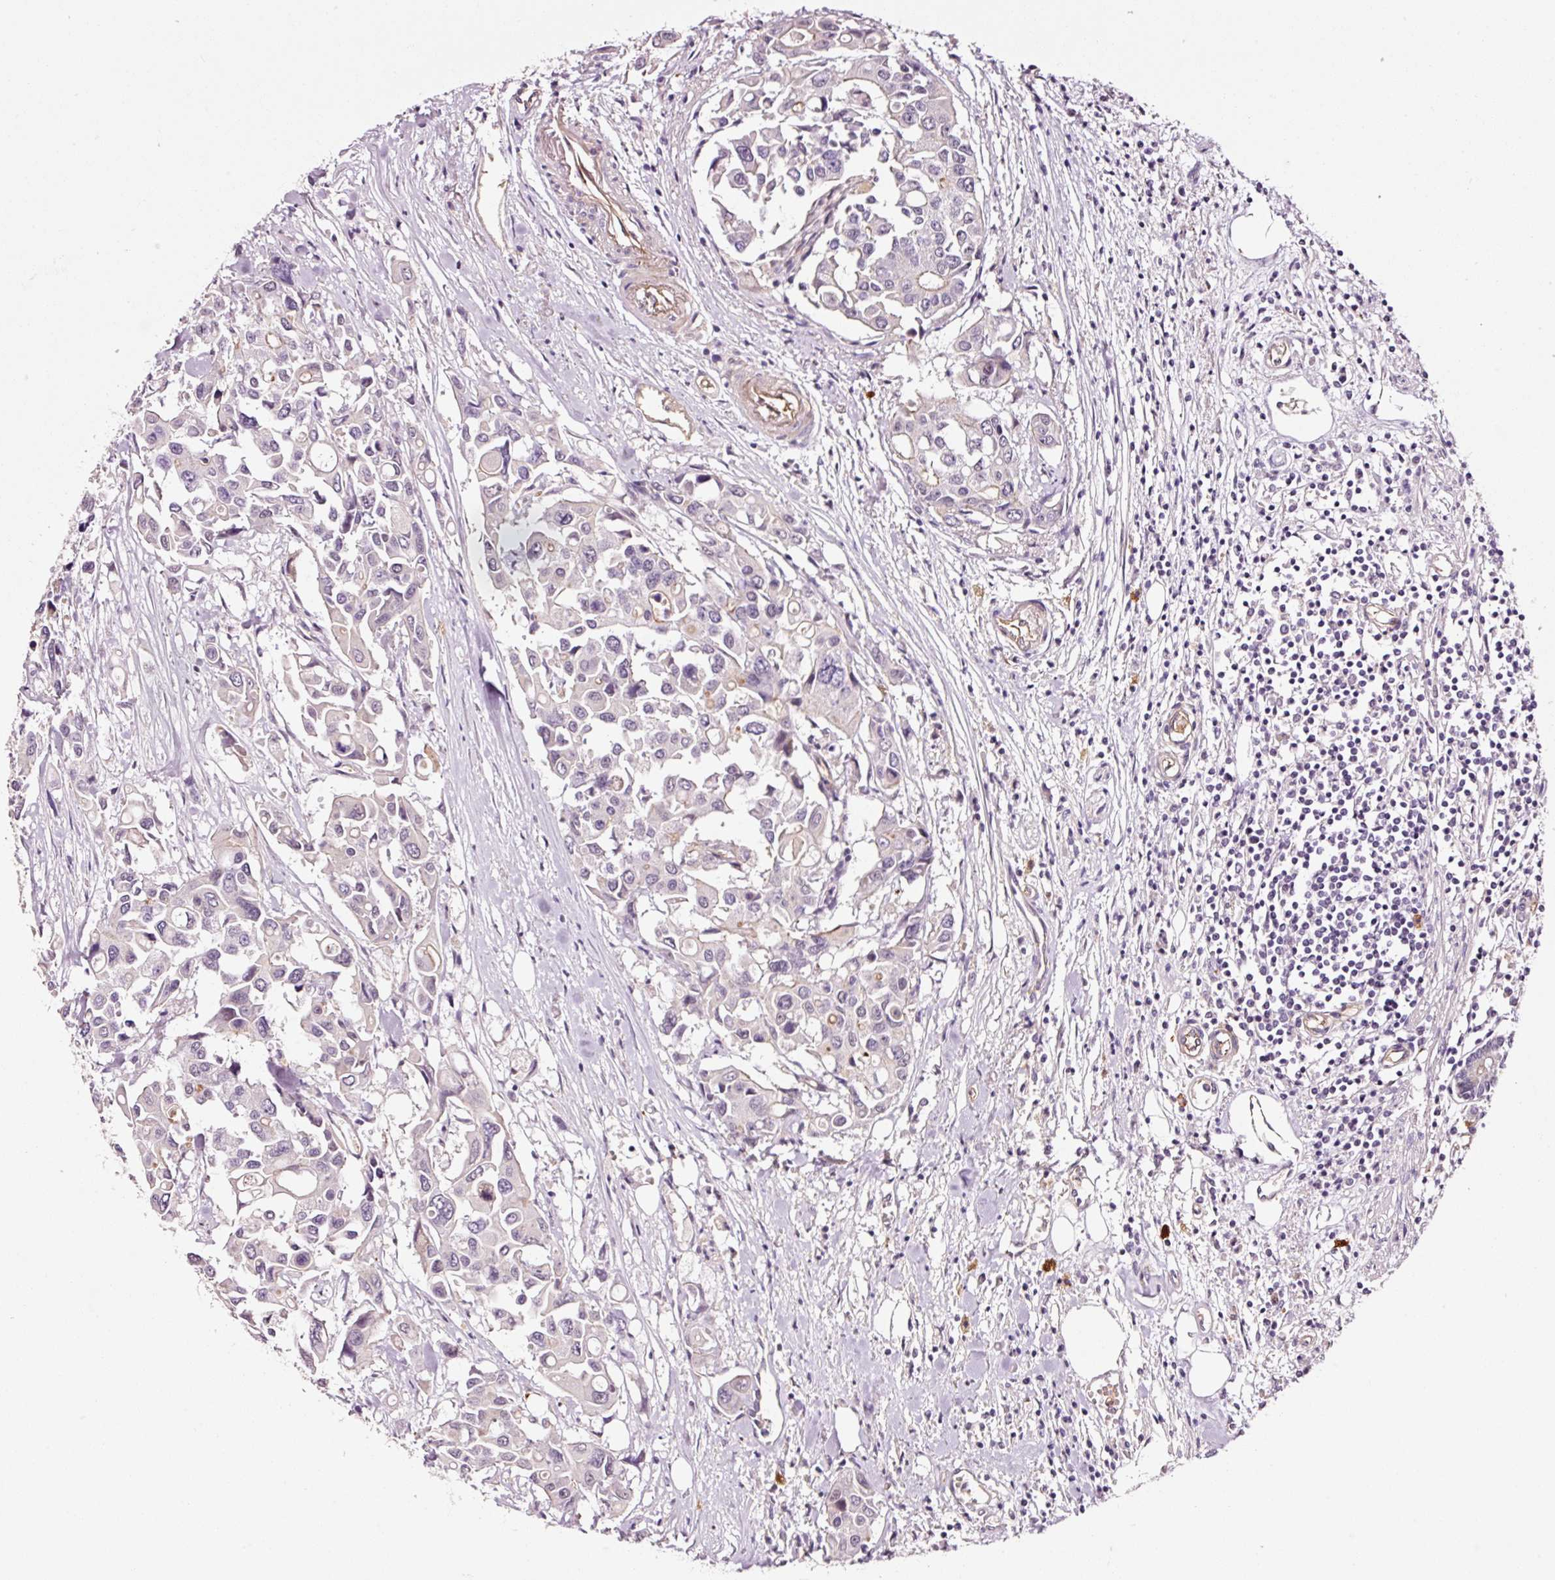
{"staining": {"intensity": "negative", "quantity": "none", "location": "none"}, "tissue": "colorectal cancer", "cell_type": "Tumor cells", "image_type": "cancer", "snomed": [{"axis": "morphology", "description": "Adenocarcinoma, NOS"}, {"axis": "topography", "description": "Colon"}], "caption": "Tumor cells show no significant expression in adenocarcinoma (colorectal).", "gene": "ABCB4", "patient": {"sex": "male", "age": 77}}